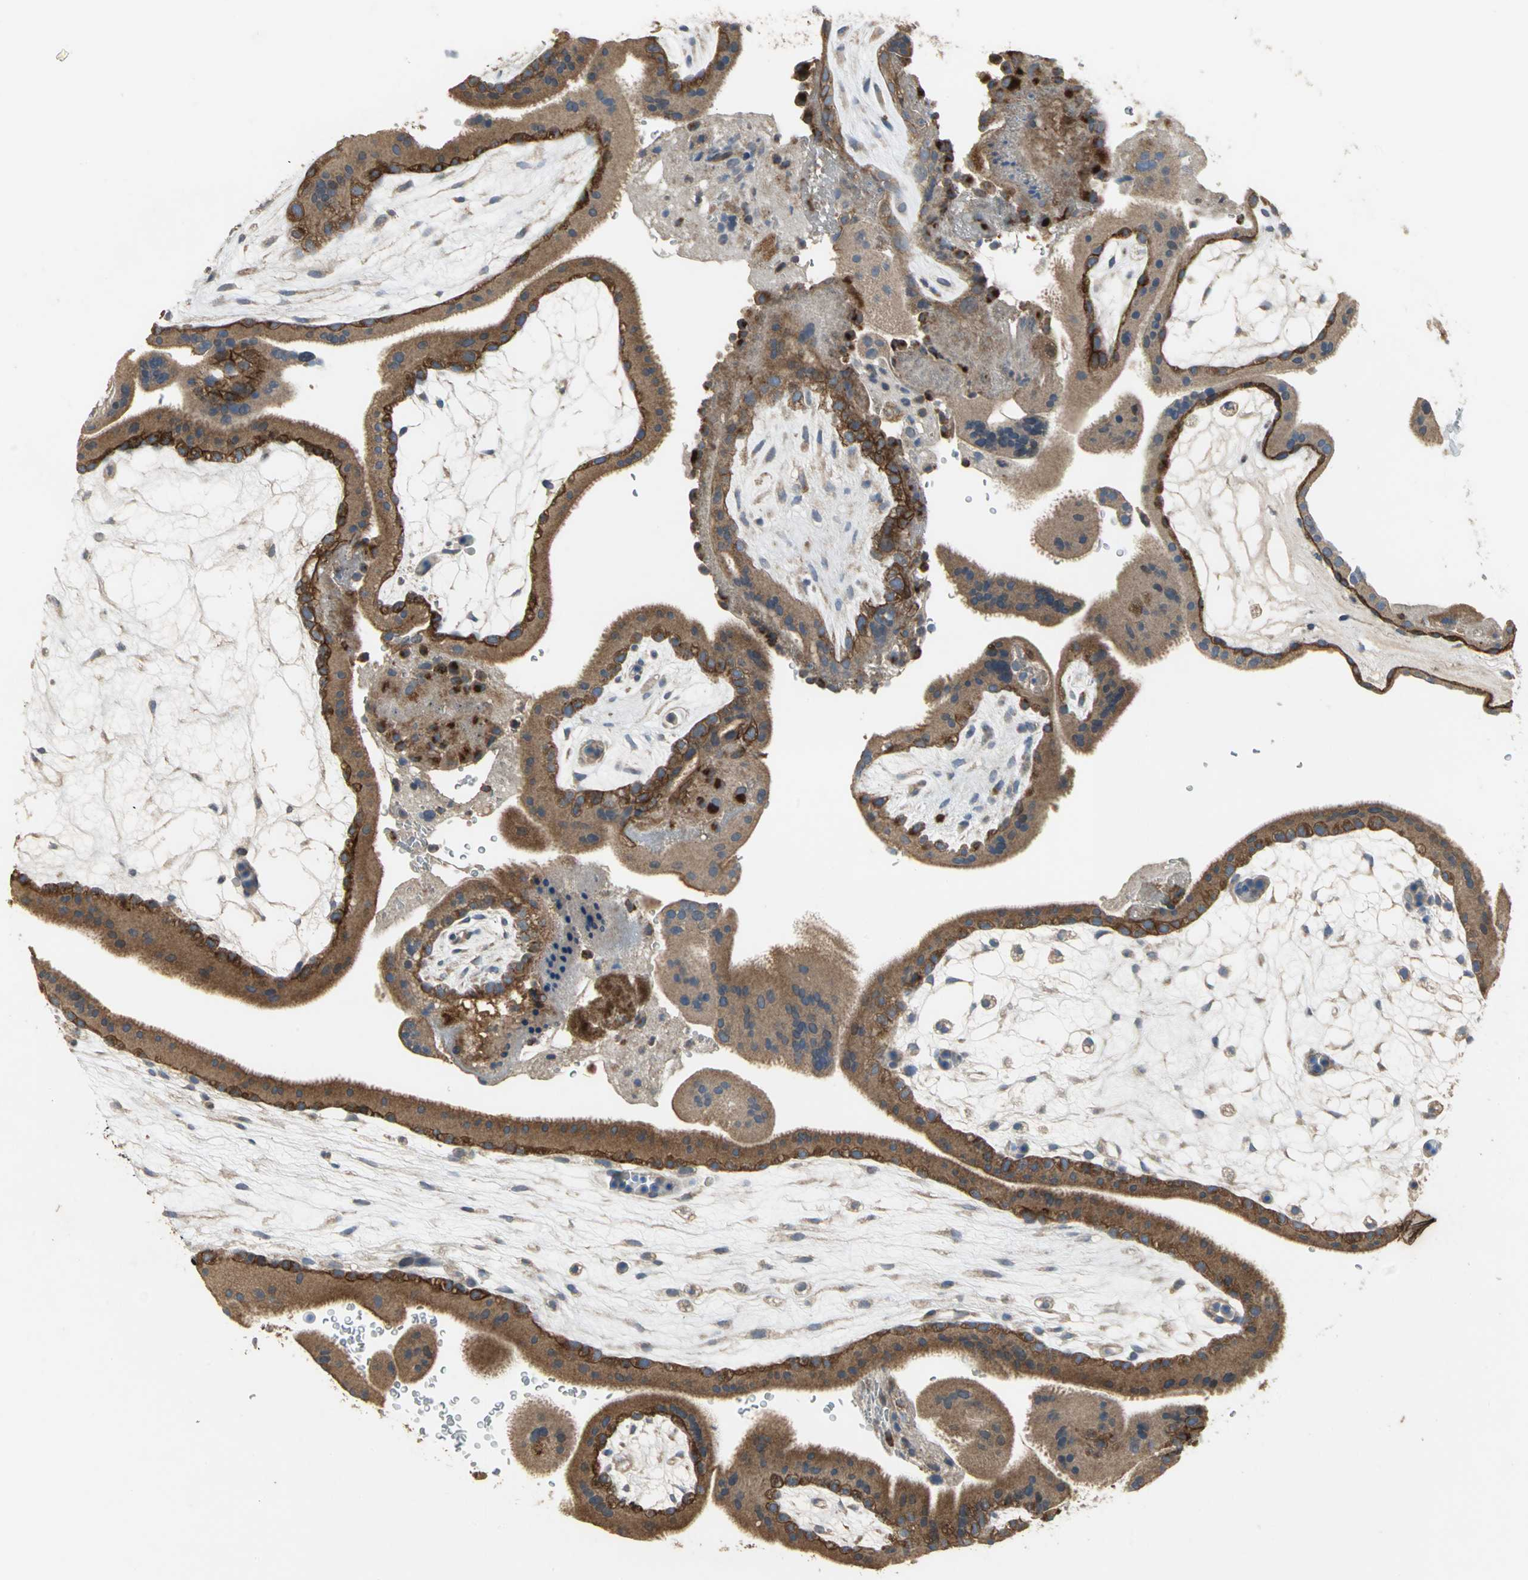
{"staining": {"intensity": "moderate", "quantity": ">75%", "location": "cytoplasmic/membranous"}, "tissue": "placenta", "cell_type": "Decidual cells", "image_type": "normal", "snomed": [{"axis": "morphology", "description": "Normal tissue, NOS"}, {"axis": "topography", "description": "Placenta"}], "caption": "Immunohistochemistry (IHC) (DAB (3,3'-diaminobenzidine)) staining of unremarkable placenta reveals moderate cytoplasmic/membranous protein staining in about >75% of decidual cells.", "gene": "MET", "patient": {"sex": "female", "age": 19}}